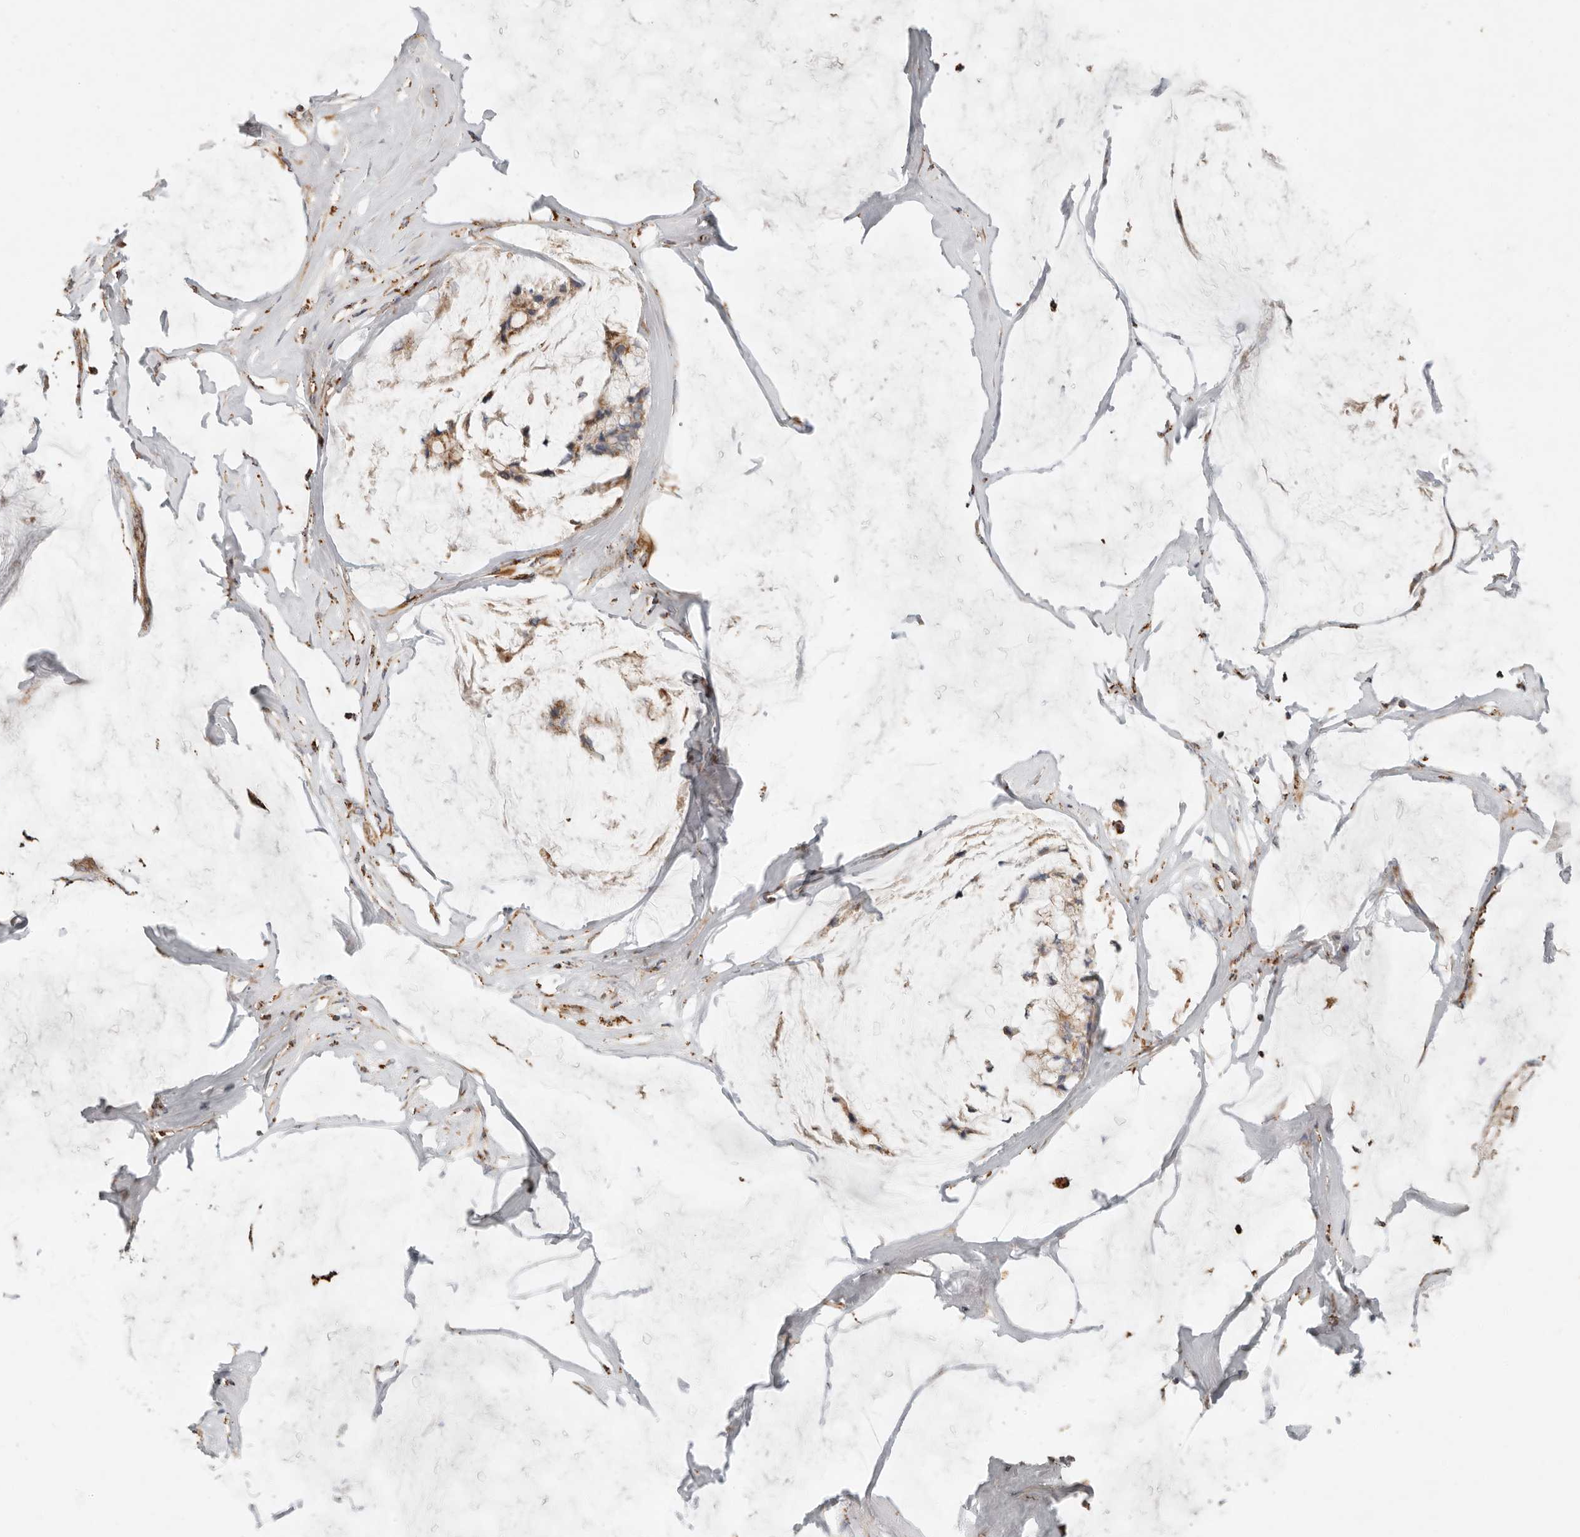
{"staining": {"intensity": "moderate", "quantity": ">75%", "location": "cytoplasmic/membranous"}, "tissue": "ovarian cancer", "cell_type": "Tumor cells", "image_type": "cancer", "snomed": [{"axis": "morphology", "description": "Cystadenocarcinoma, mucinous, NOS"}, {"axis": "topography", "description": "Ovary"}], "caption": "Immunohistochemical staining of human ovarian mucinous cystadenocarcinoma shows medium levels of moderate cytoplasmic/membranous staining in about >75% of tumor cells.", "gene": "ARHGEF10L", "patient": {"sex": "female", "age": 39}}